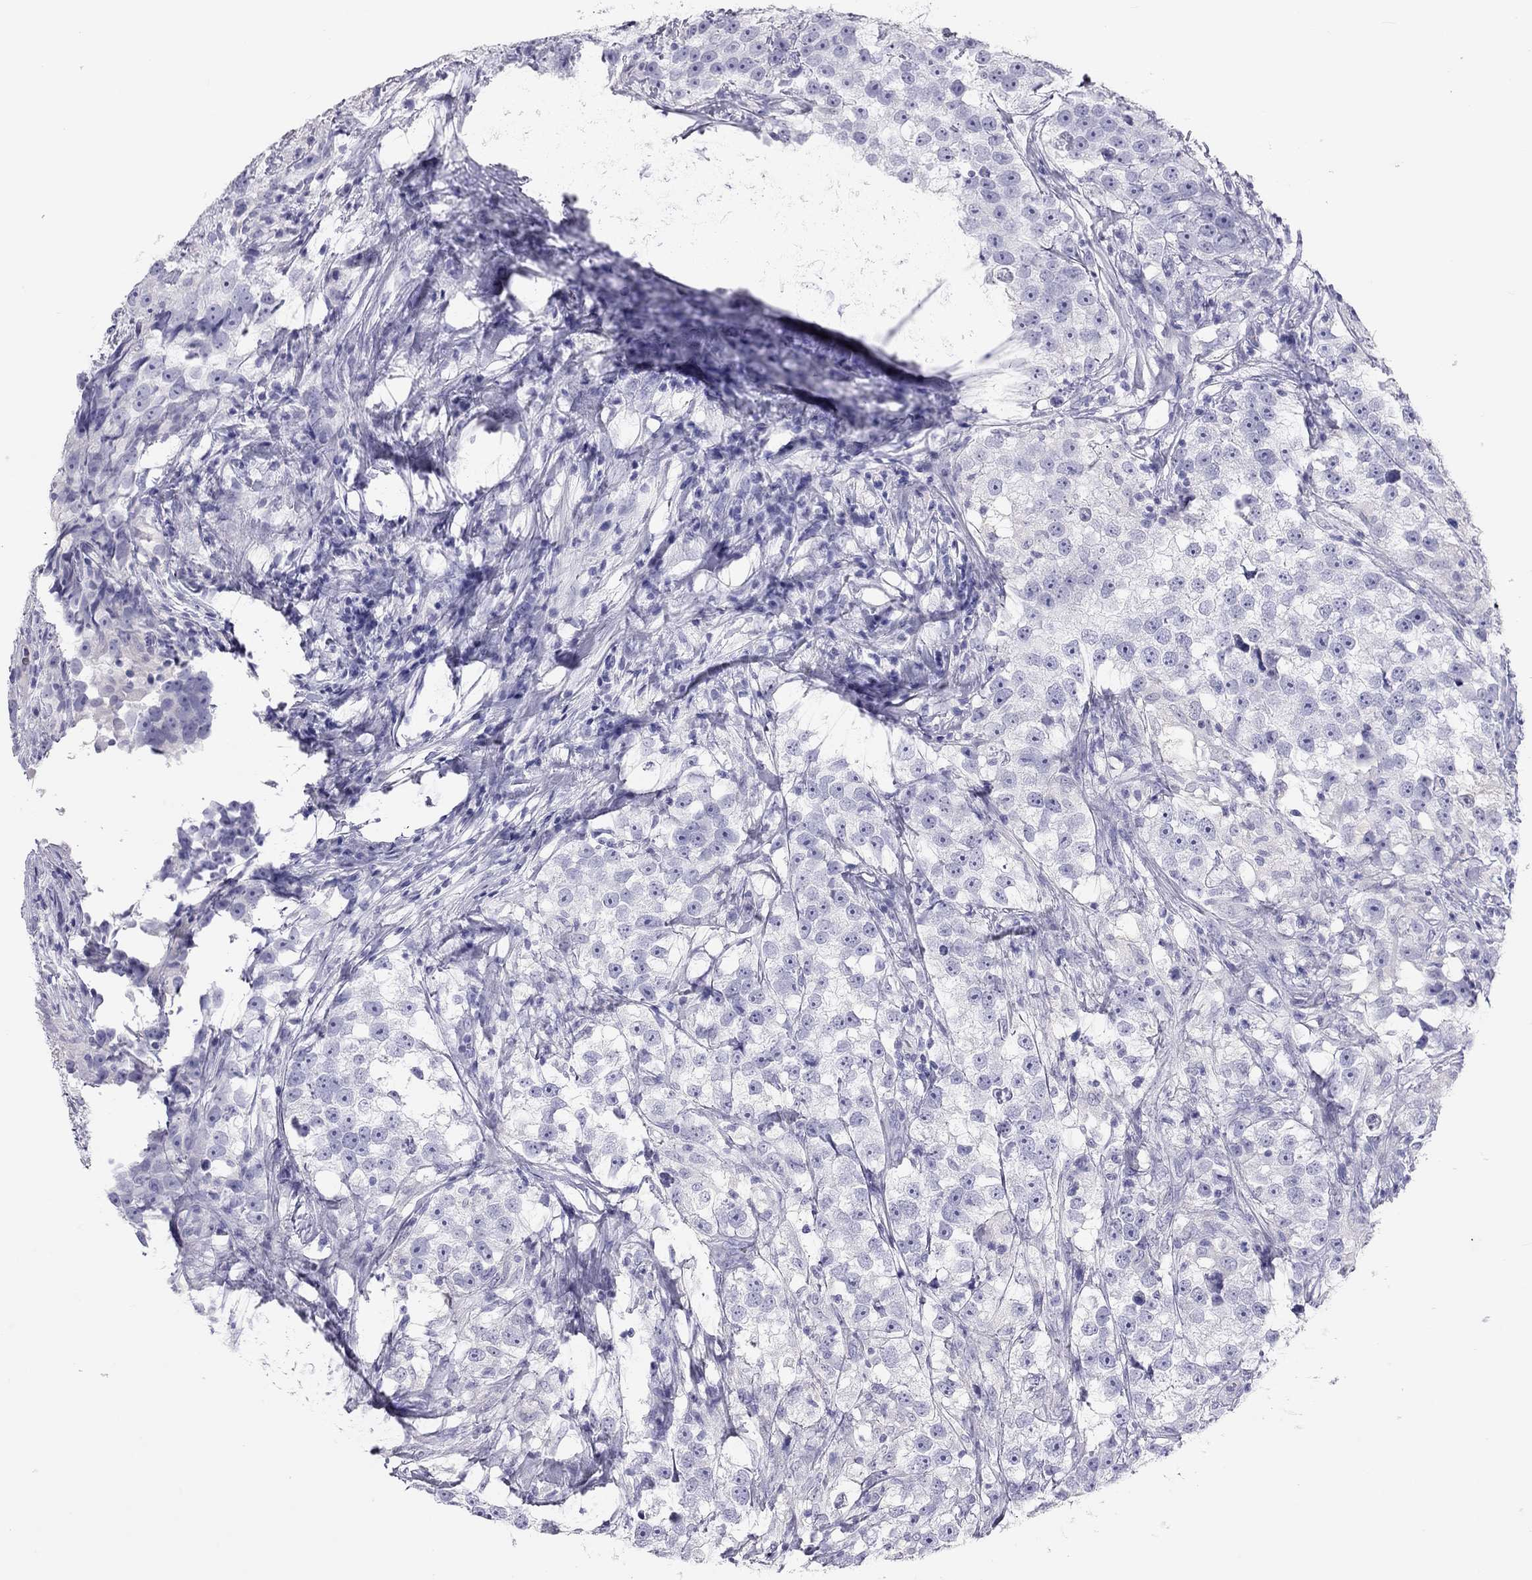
{"staining": {"intensity": "negative", "quantity": "none", "location": "none"}, "tissue": "testis cancer", "cell_type": "Tumor cells", "image_type": "cancer", "snomed": [{"axis": "morphology", "description": "Seminoma, NOS"}, {"axis": "topography", "description": "Testis"}], "caption": "Tumor cells are negative for brown protein staining in seminoma (testis).", "gene": "KLRG1", "patient": {"sex": "male", "age": 46}}